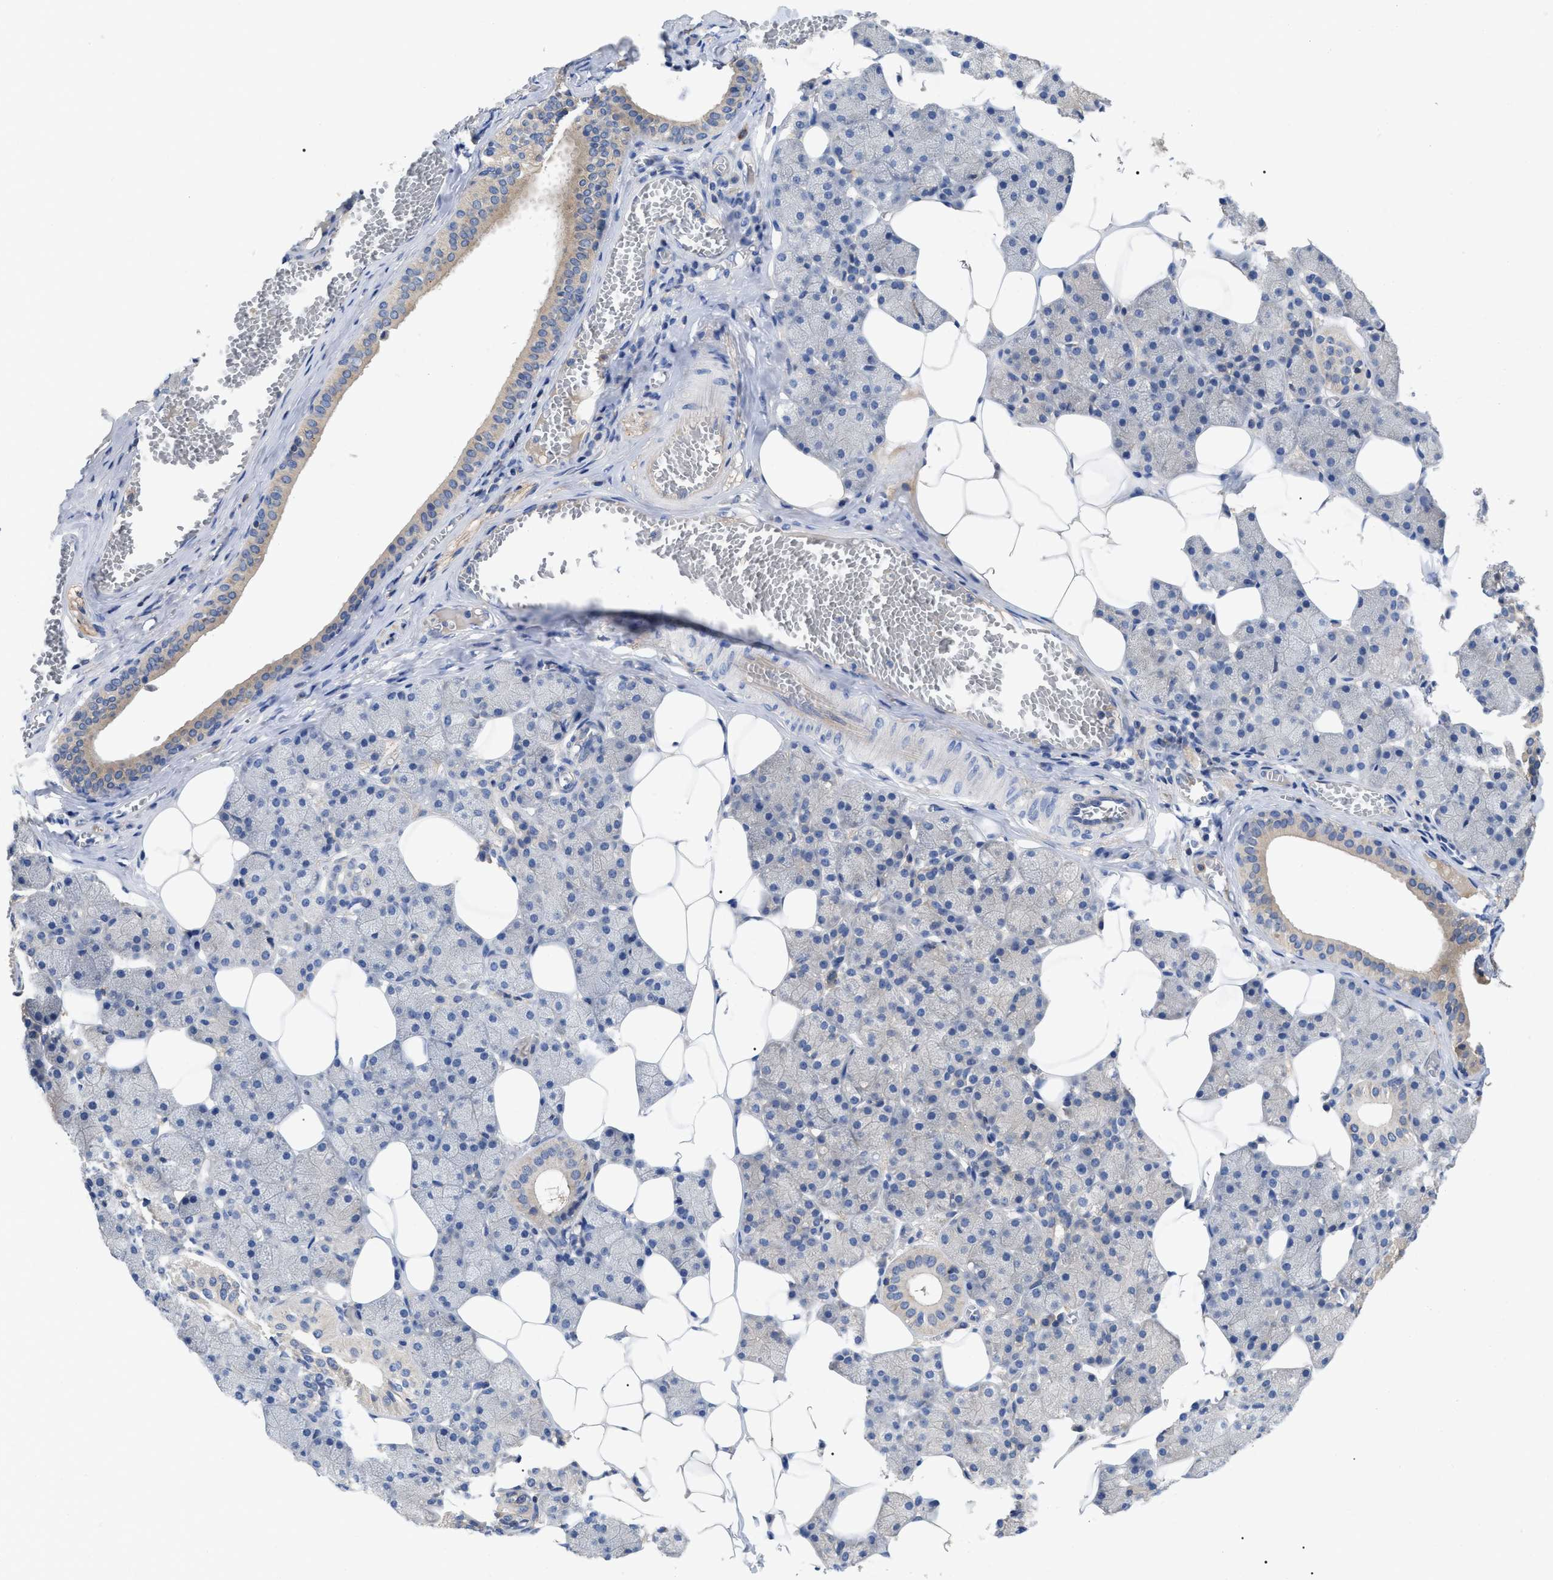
{"staining": {"intensity": "weak", "quantity": "<25%", "location": "cytoplasmic/membranous"}, "tissue": "salivary gland", "cell_type": "Glandular cells", "image_type": "normal", "snomed": [{"axis": "morphology", "description": "Normal tissue, NOS"}, {"axis": "topography", "description": "Salivary gland"}], "caption": "Immunohistochemistry image of unremarkable salivary gland stained for a protein (brown), which shows no expression in glandular cells.", "gene": "RAP1GDS1", "patient": {"sex": "female", "age": 33}}